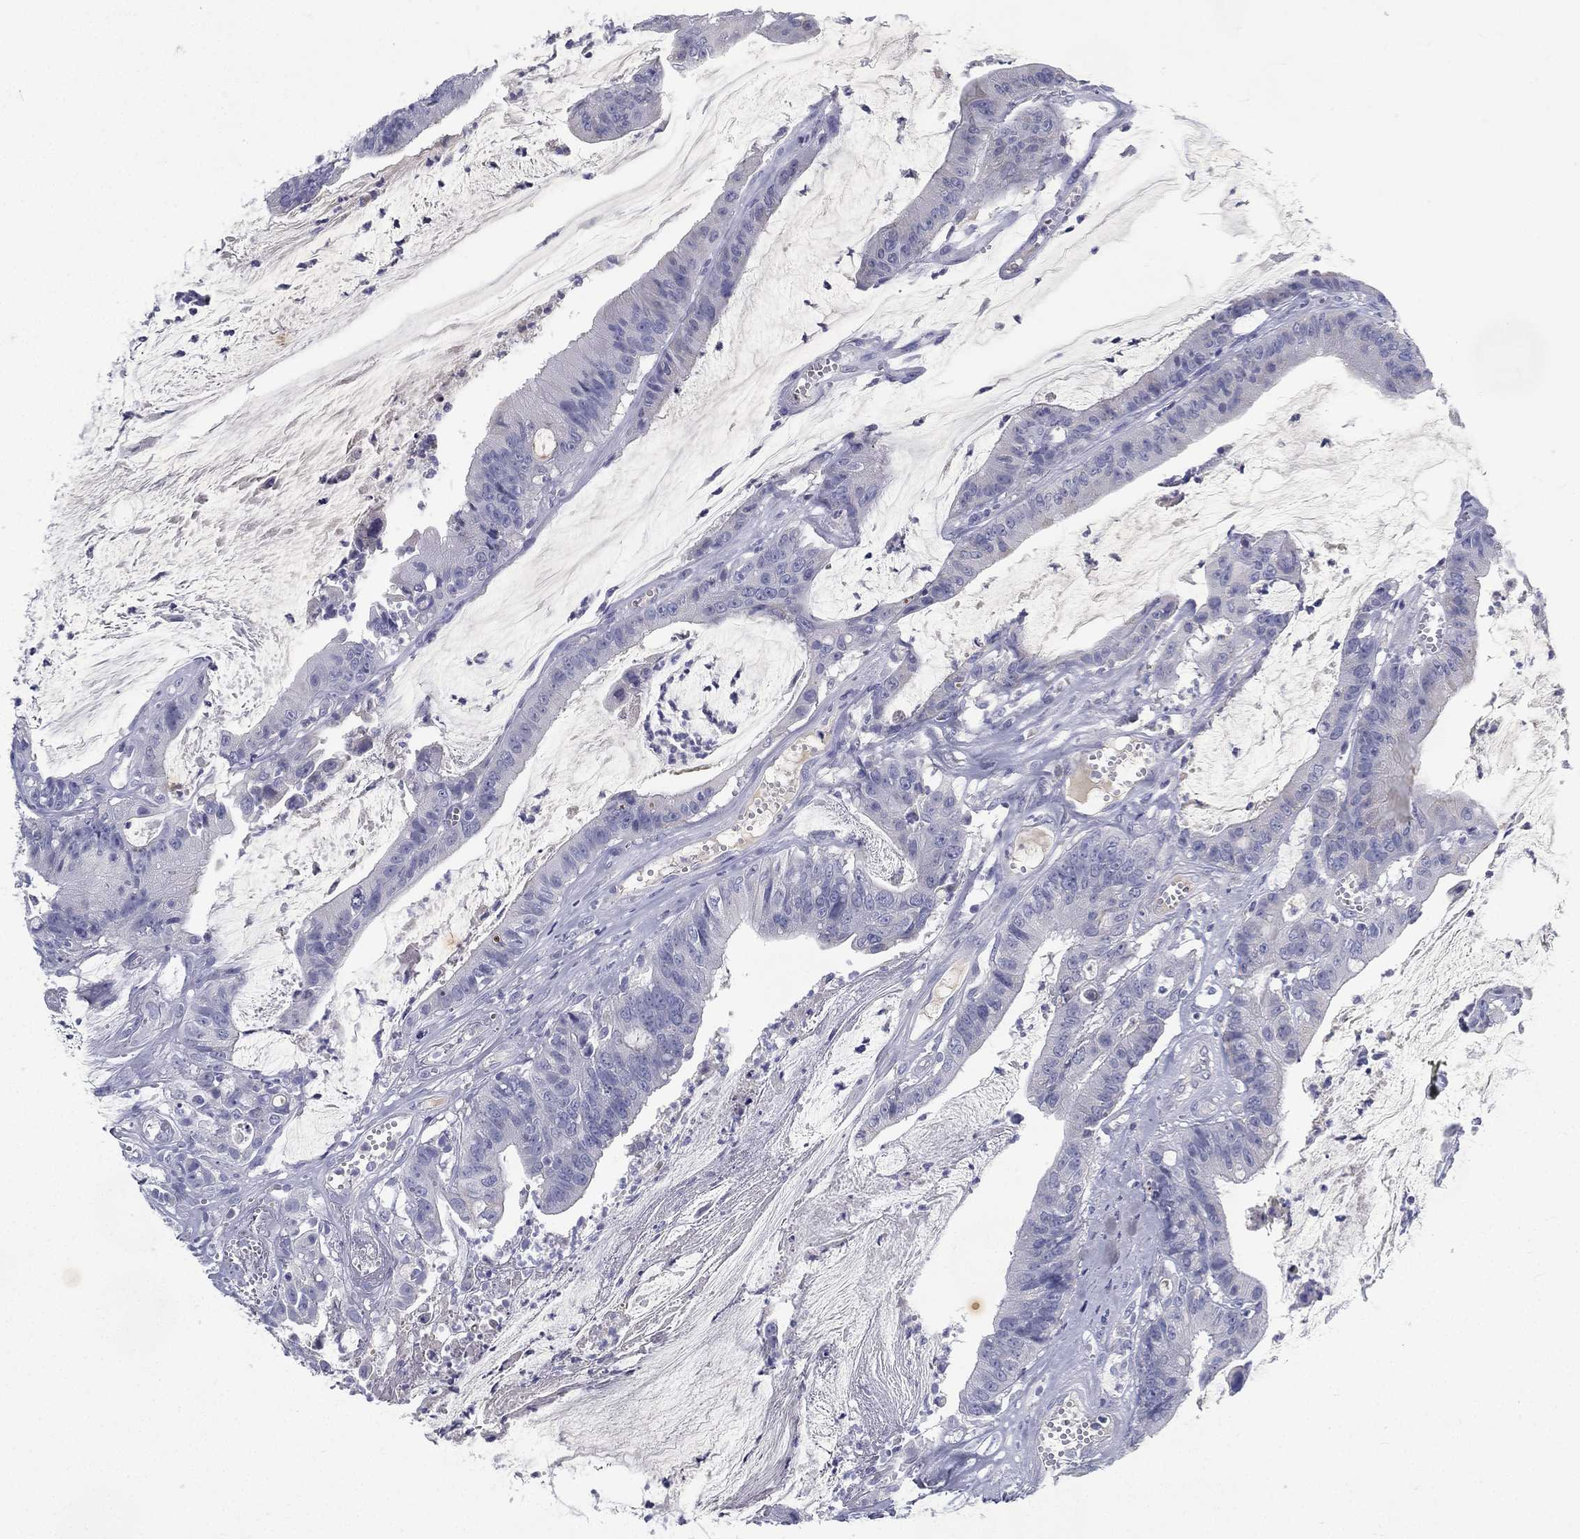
{"staining": {"intensity": "negative", "quantity": "none", "location": "none"}, "tissue": "colorectal cancer", "cell_type": "Tumor cells", "image_type": "cancer", "snomed": [{"axis": "morphology", "description": "Adenocarcinoma, NOS"}, {"axis": "topography", "description": "Colon"}], "caption": "DAB (3,3'-diaminobenzidine) immunohistochemical staining of colorectal cancer (adenocarcinoma) demonstrates no significant positivity in tumor cells.", "gene": "RGS13", "patient": {"sex": "female", "age": 69}}